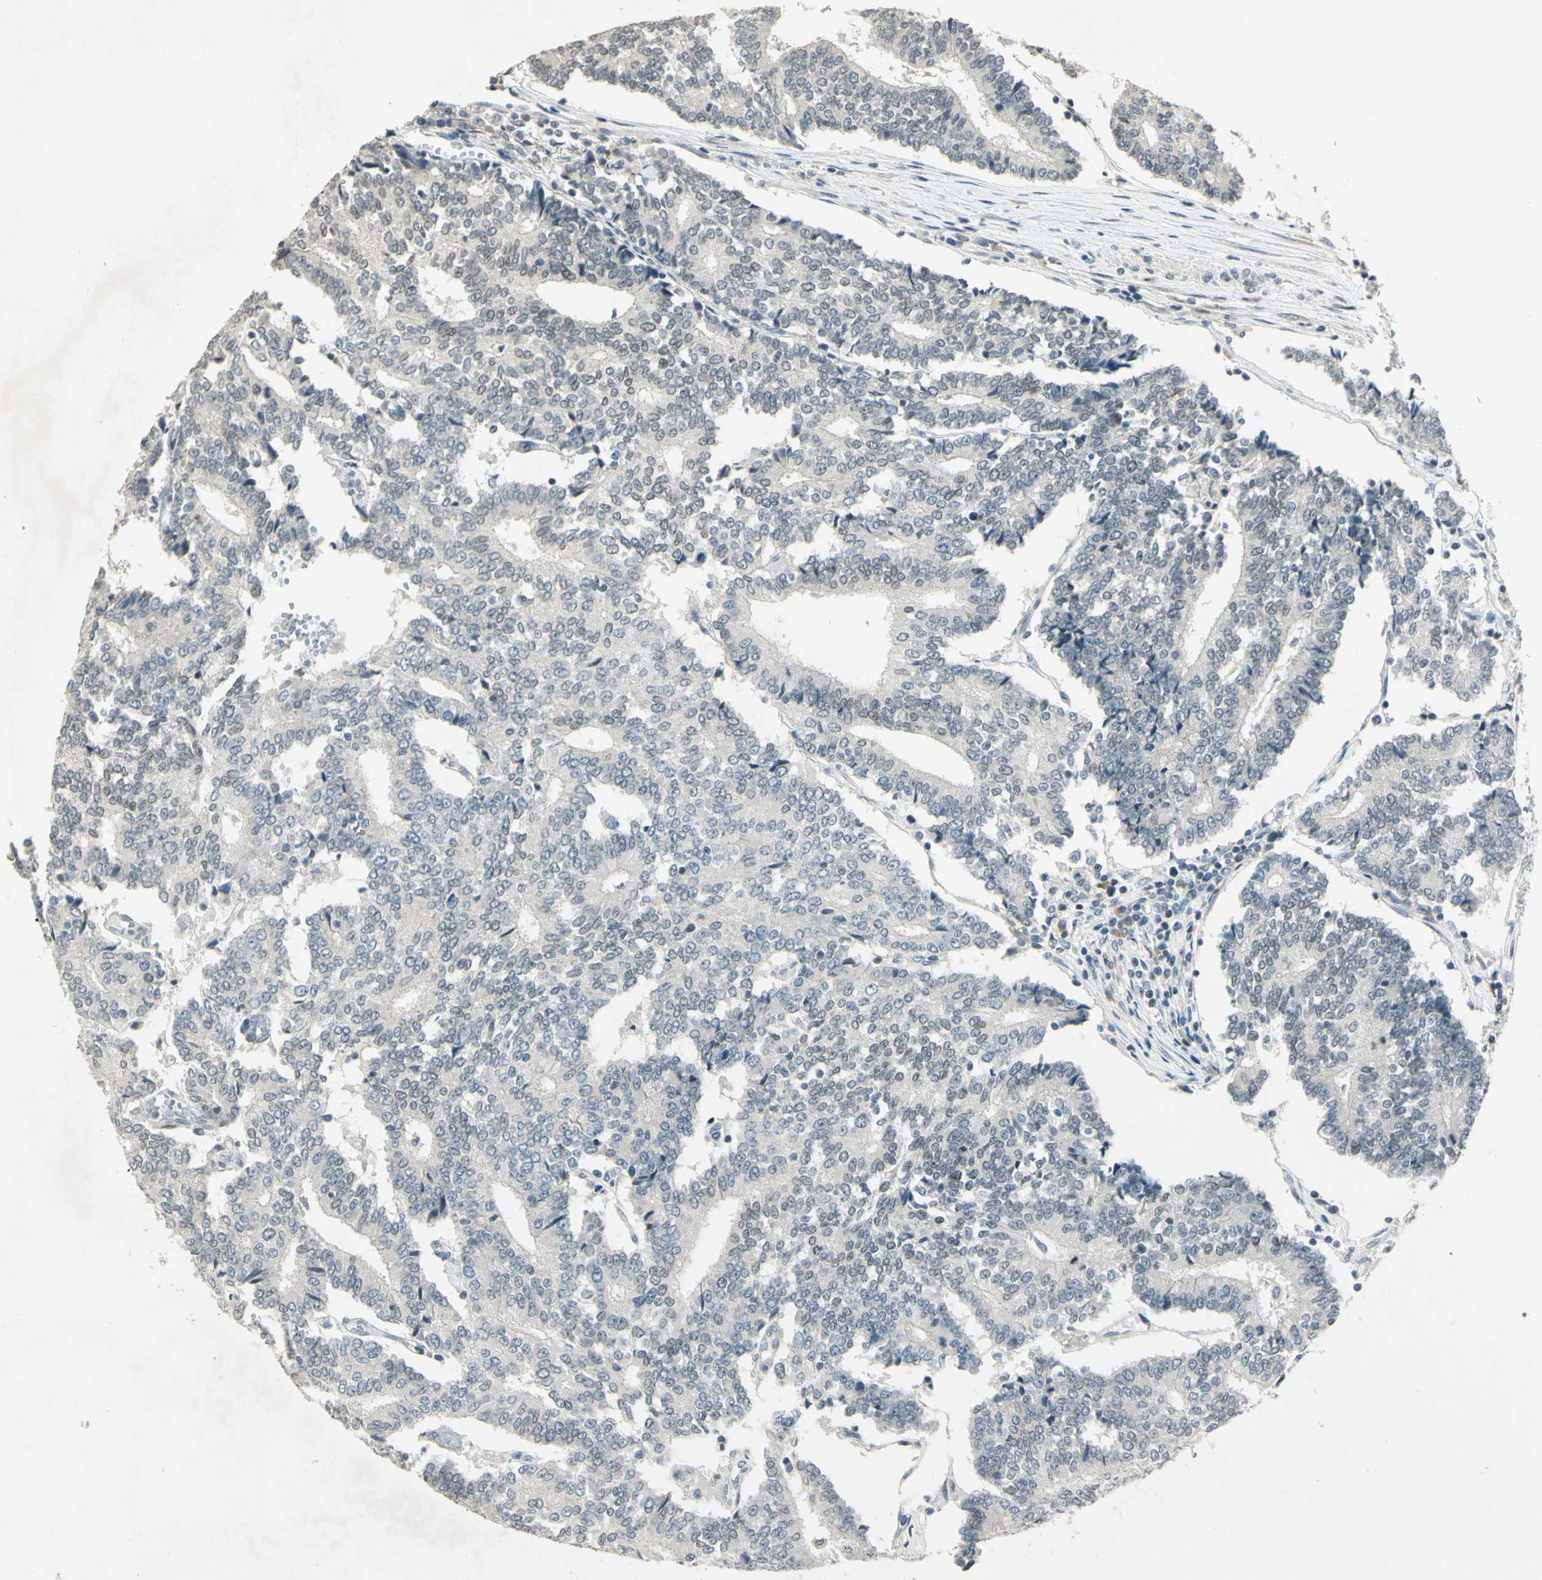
{"staining": {"intensity": "negative", "quantity": "none", "location": "none"}, "tissue": "prostate cancer", "cell_type": "Tumor cells", "image_type": "cancer", "snomed": [{"axis": "morphology", "description": "Adenocarcinoma, High grade"}, {"axis": "topography", "description": "Prostate"}], "caption": "This is an IHC histopathology image of human prostate cancer. There is no expression in tumor cells.", "gene": "ZBTB4", "patient": {"sex": "male", "age": 55}}